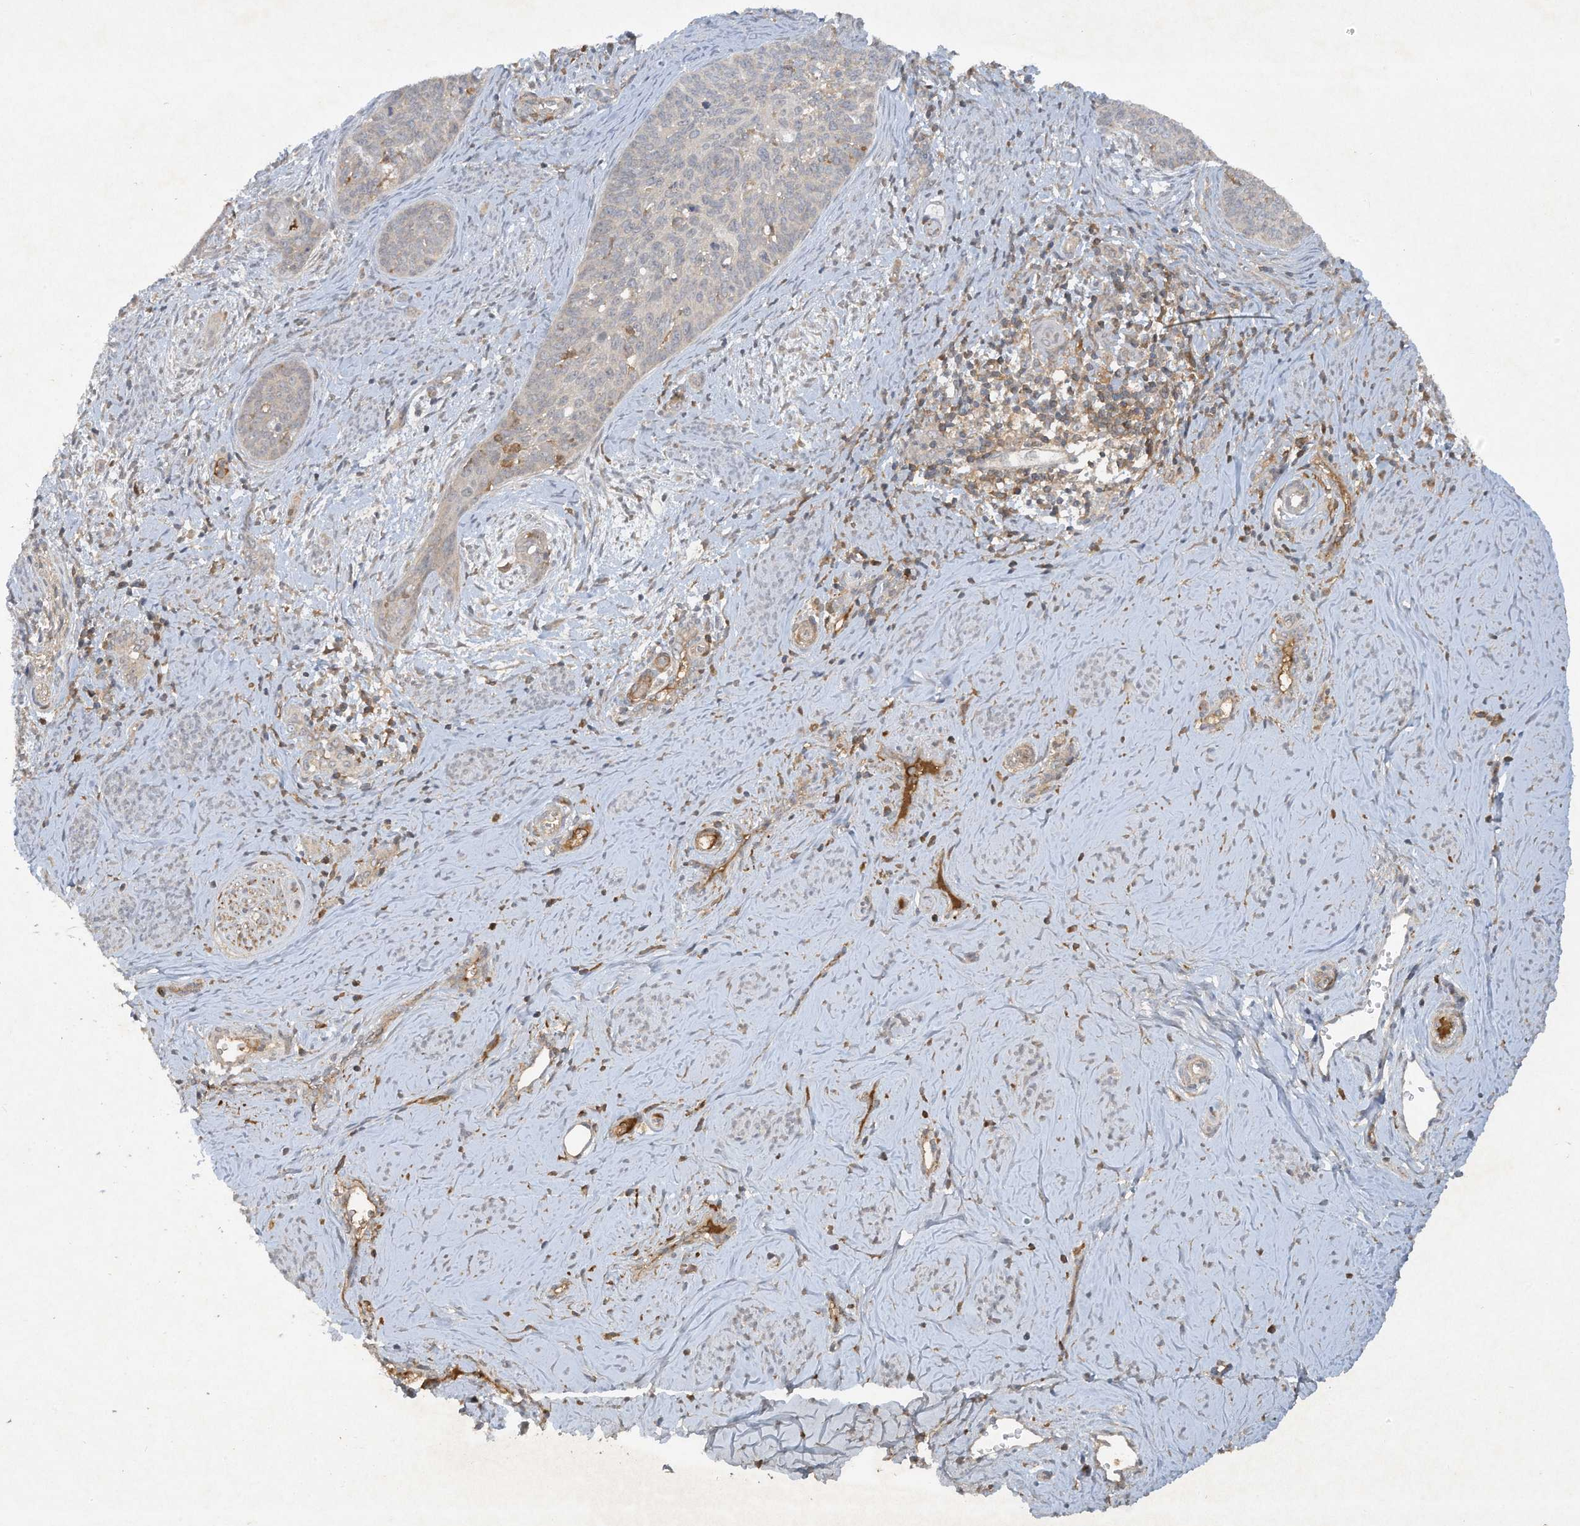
{"staining": {"intensity": "weak", "quantity": "<25%", "location": "cytoplasmic/membranous"}, "tissue": "cervical cancer", "cell_type": "Tumor cells", "image_type": "cancer", "snomed": [{"axis": "morphology", "description": "Squamous cell carcinoma, NOS"}, {"axis": "topography", "description": "Cervix"}], "caption": "There is no significant expression in tumor cells of cervical cancer (squamous cell carcinoma). Brightfield microscopy of immunohistochemistry stained with DAB (brown) and hematoxylin (blue), captured at high magnification.", "gene": "FETUB", "patient": {"sex": "female", "age": 33}}